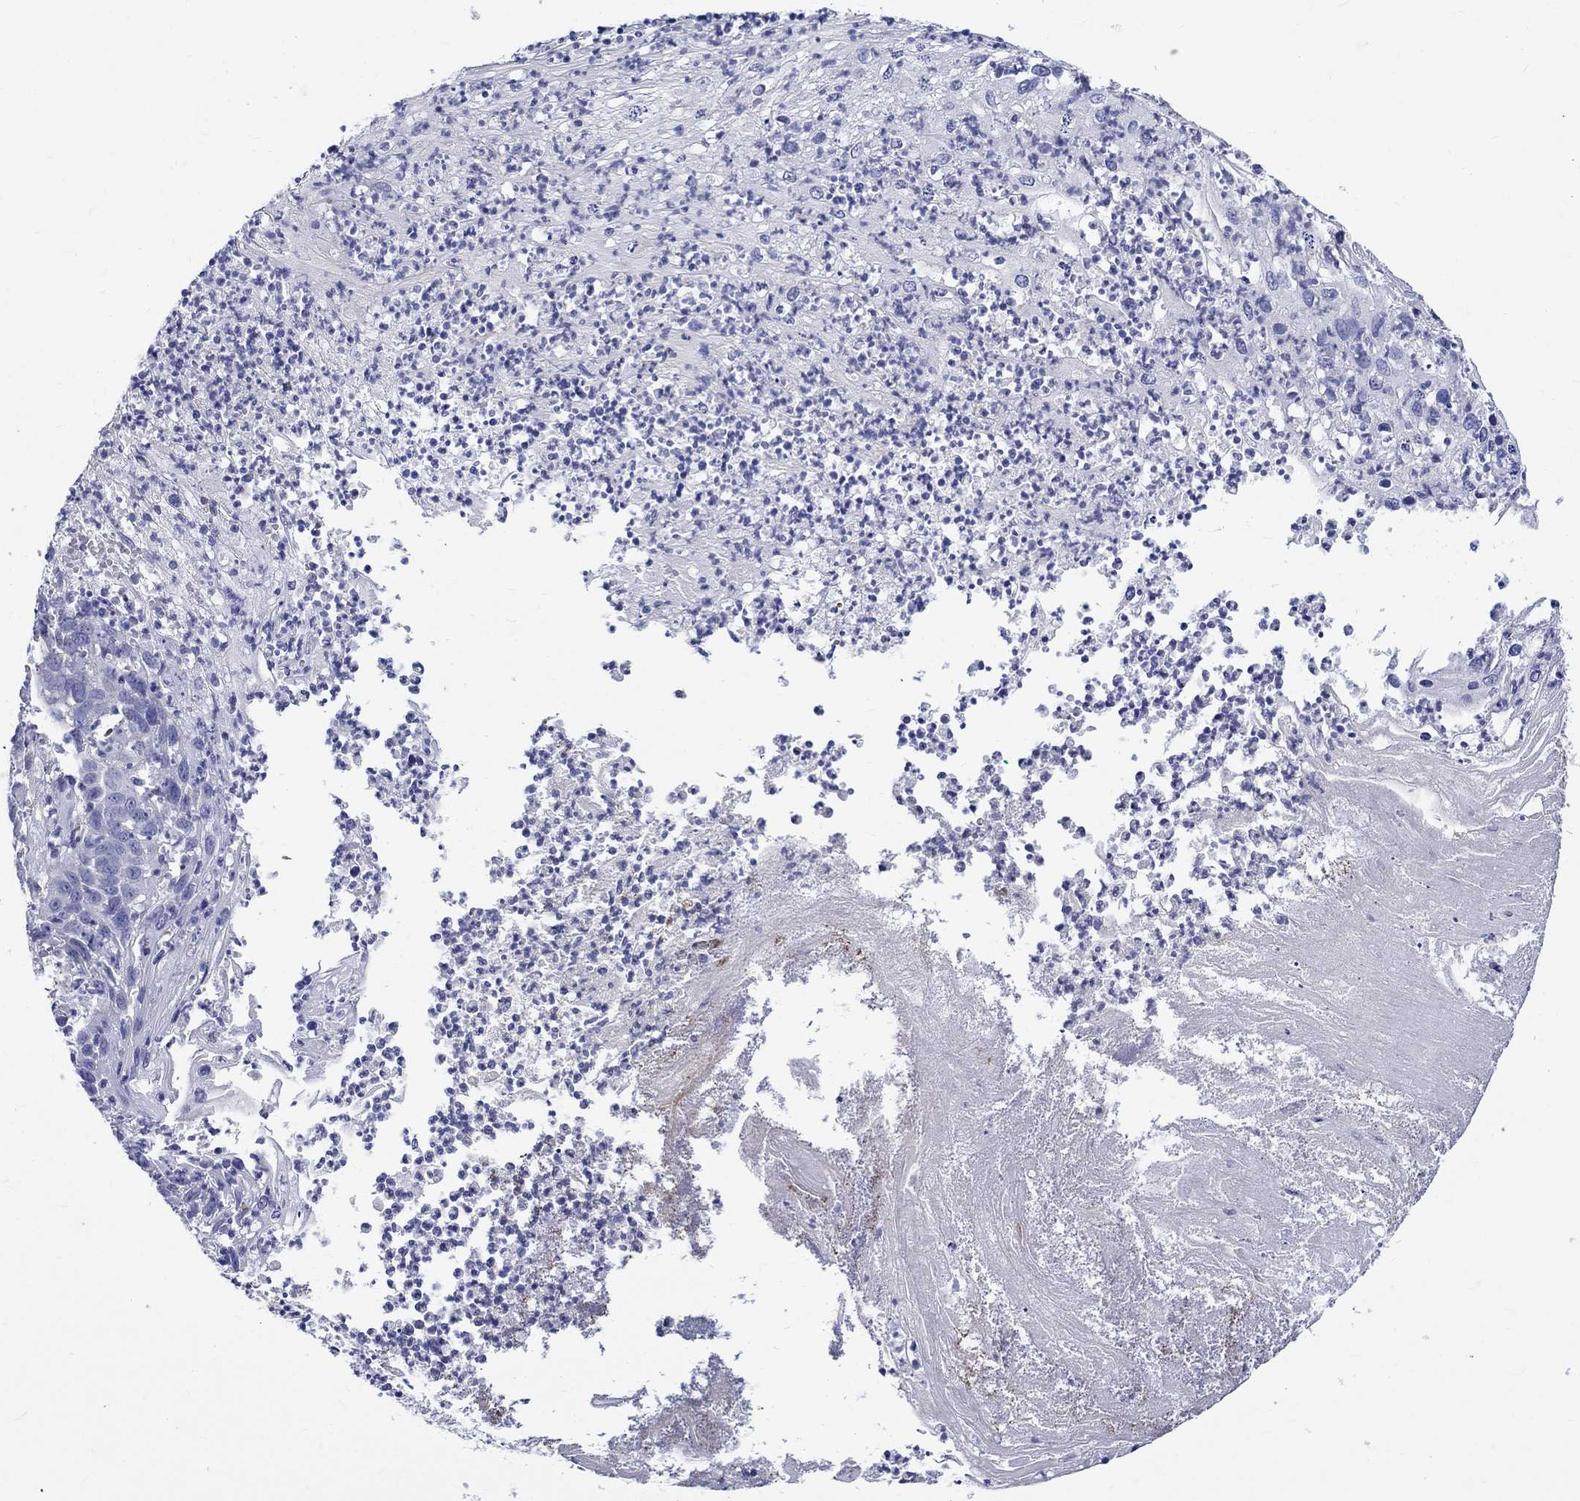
{"staining": {"intensity": "negative", "quantity": "none", "location": "none"}, "tissue": "skin cancer", "cell_type": "Tumor cells", "image_type": "cancer", "snomed": [{"axis": "morphology", "description": "Squamous cell carcinoma, NOS"}, {"axis": "topography", "description": "Skin"}], "caption": "Histopathology image shows no protein staining in tumor cells of skin squamous cell carcinoma tissue.", "gene": "SH2D7", "patient": {"sex": "male", "age": 92}}